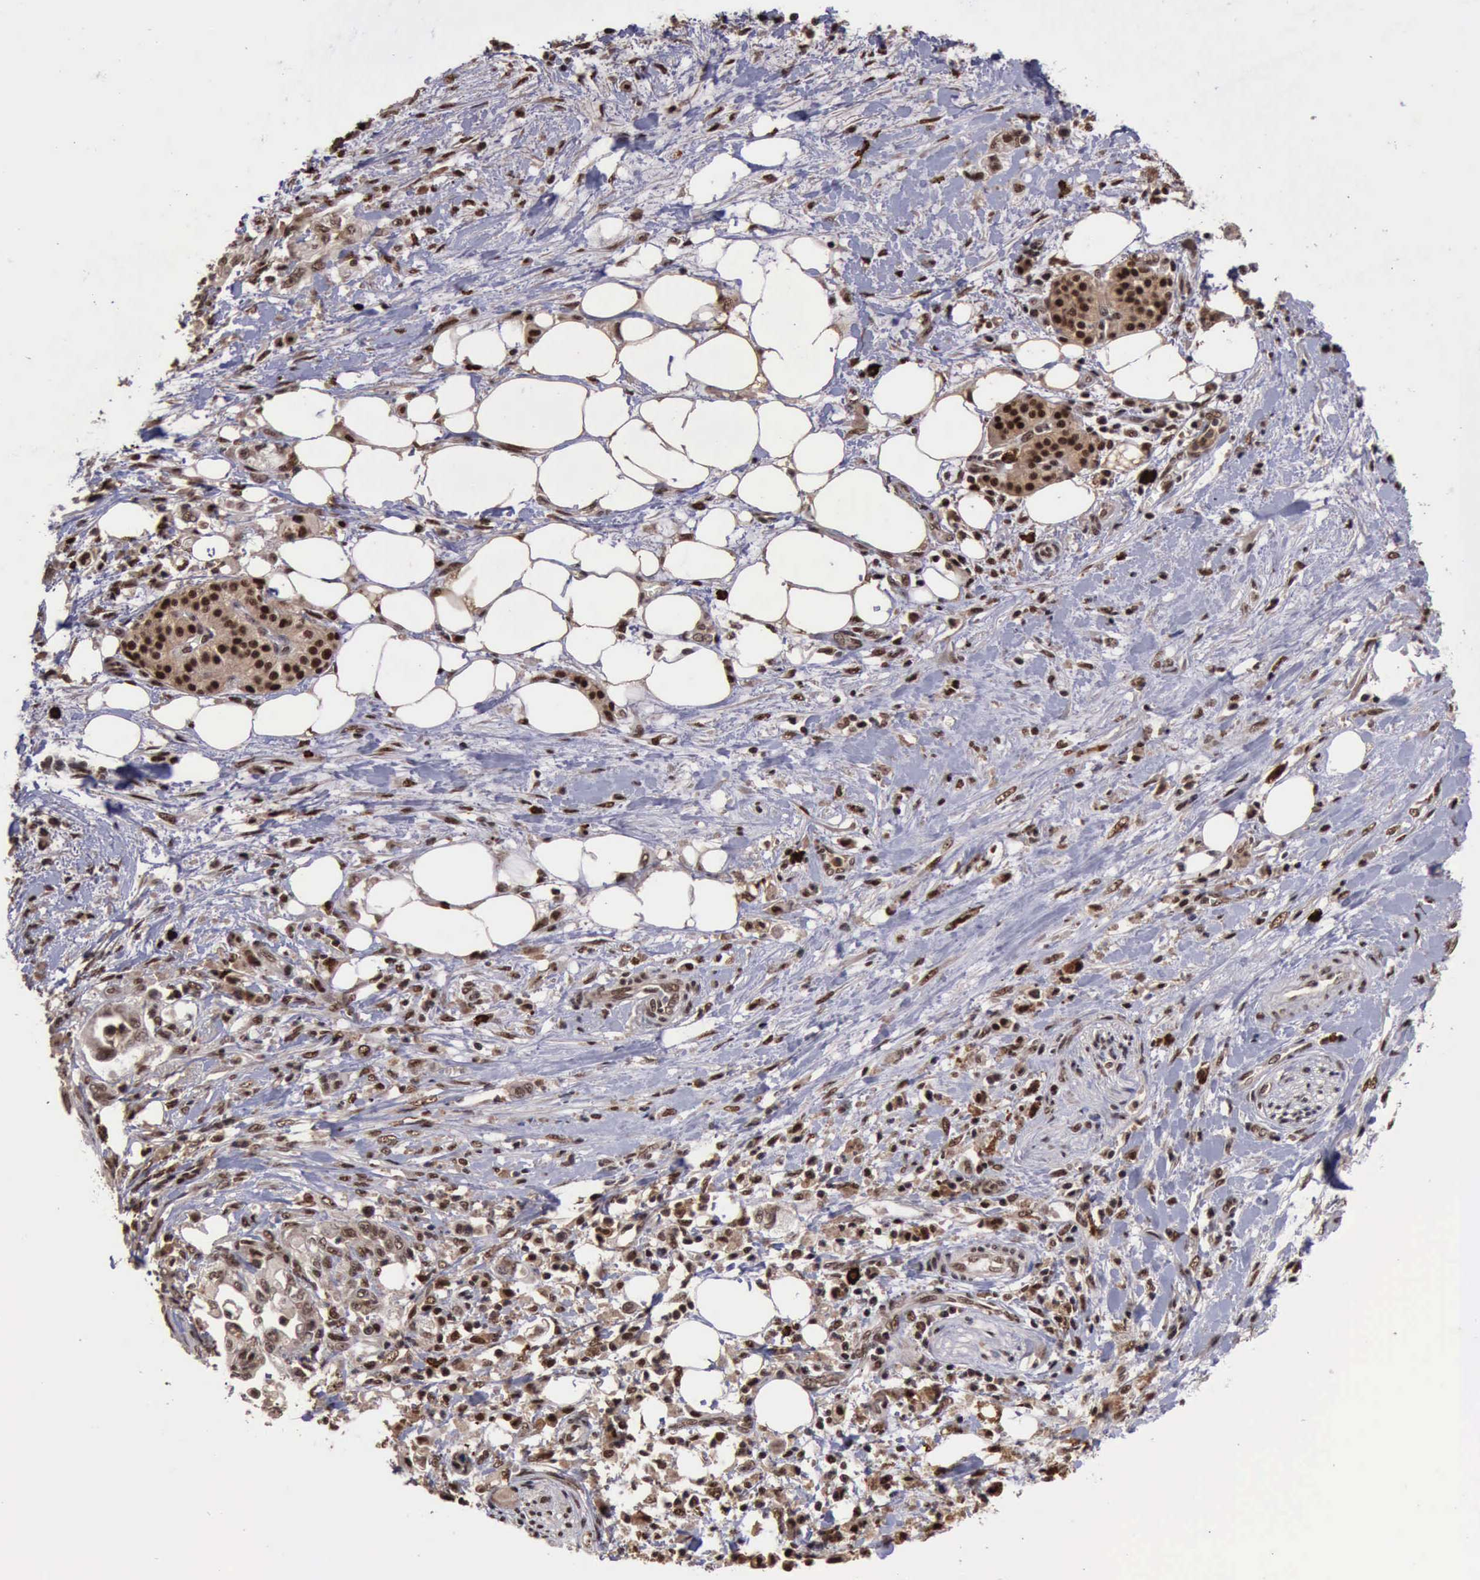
{"staining": {"intensity": "moderate", "quantity": ">75%", "location": "nuclear"}, "tissue": "pancreatic cancer", "cell_type": "Tumor cells", "image_type": "cancer", "snomed": [{"axis": "morphology", "description": "Adenocarcinoma, NOS"}, {"axis": "topography", "description": "Pancreas"}], "caption": "Immunohistochemical staining of human pancreatic adenocarcinoma reveals medium levels of moderate nuclear protein positivity in approximately >75% of tumor cells. (DAB IHC, brown staining for protein, blue staining for nuclei).", "gene": "TRMT2A", "patient": {"sex": "female", "age": 66}}